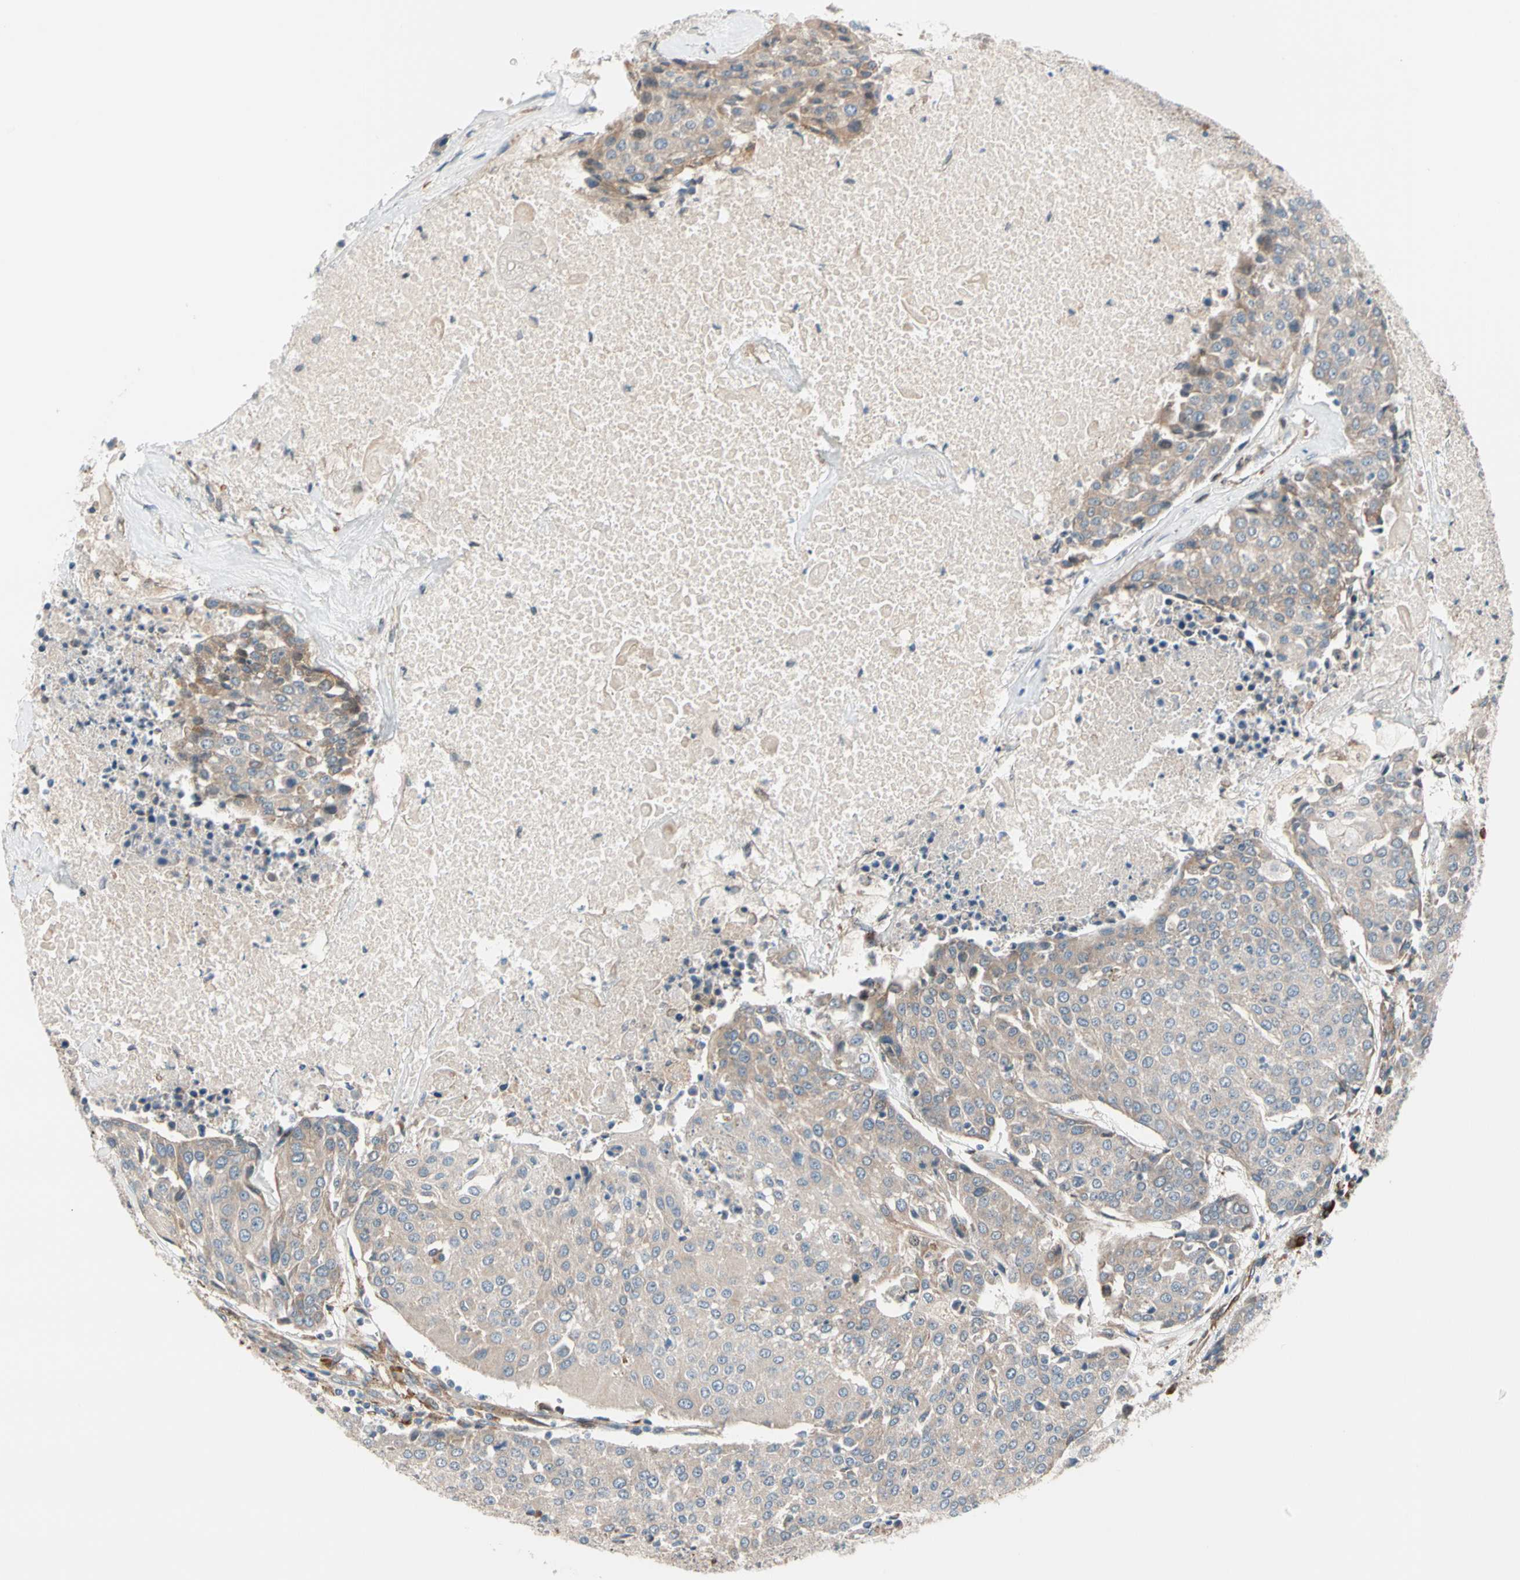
{"staining": {"intensity": "weak", "quantity": ">75%", "location": "cytoplasmic/membranous"}, "tissue": "urothelial cancer", "cell_type": "Tumor cells", "image_type": "cancer", "snomed": [{"axis": "morphology", "description": "Urothelial carcinoma, High grade"}, {"axis": "topography", "description": "Urinary bladder"}], "caption": "Urothelial carcinoma (high-grade) stained for a protein (brown) demonstrates weak cytoplasmic/membranous positive expression in about >75% of tumor cells.", "gene": "LIMK2", "patient": {"sex": "female", "age": 85}}